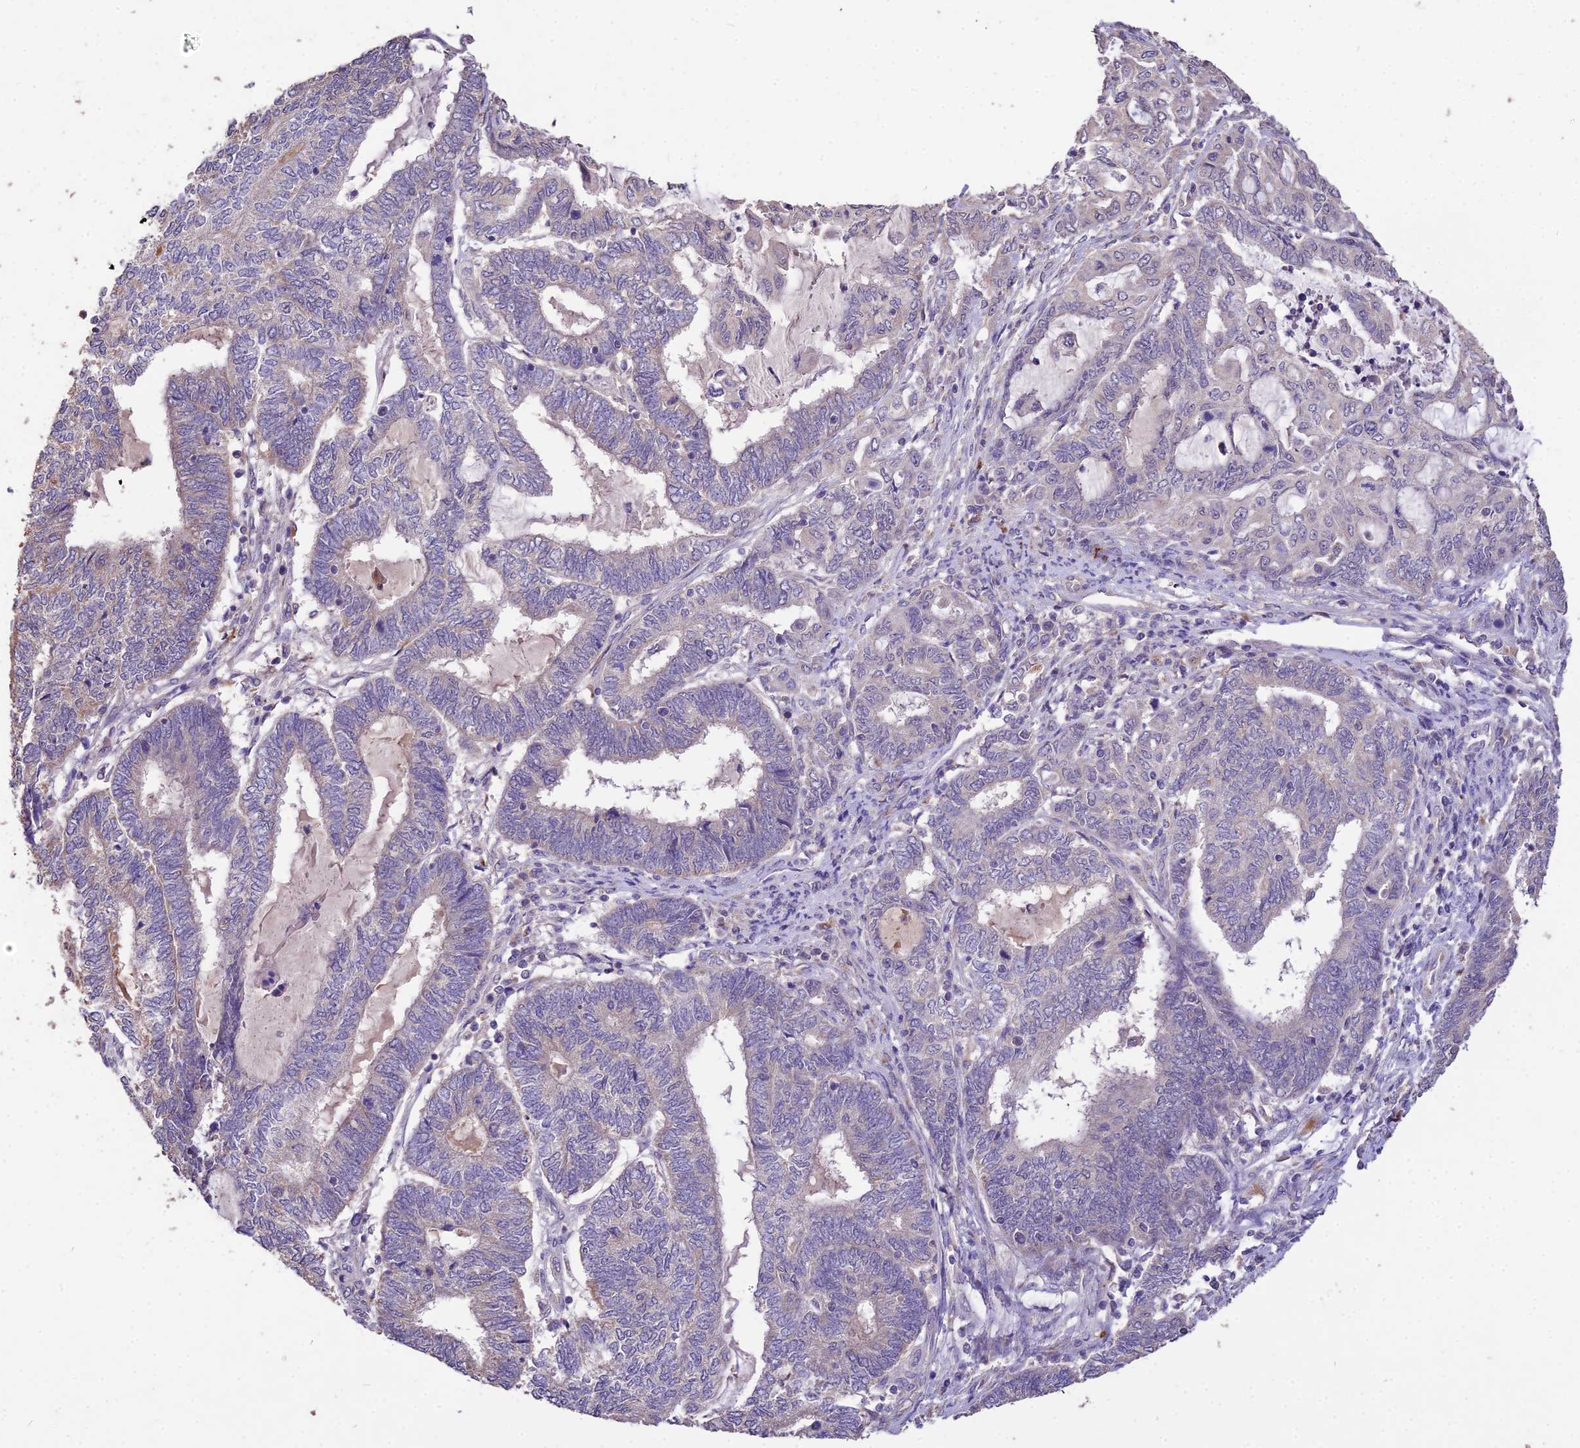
{"staining": {"intensity": "negative", "quantity": "none", "location": "none"}, "tissue": "endometrial cancer", "cell_type": "Tumor cells", "image_type": "cancer", "snomed": [{"axis": "morphology", "description": "Adenocarcinoma, NOS"}, {"axis": "topography", "description": "Uterus"}, {"axis": "topography", "description": "Endometrium"}], "caption": "Immunohistochemistry (IHC) micrograph of neoplastic tissue: human adenocarcinoma (endometrial) stained with DAB (3,3'-diaminobenzidine) displays no significant protein positivity in tumor cells.", "gene": "SDHD", "patient": {"sex": "female", "age": 70}}